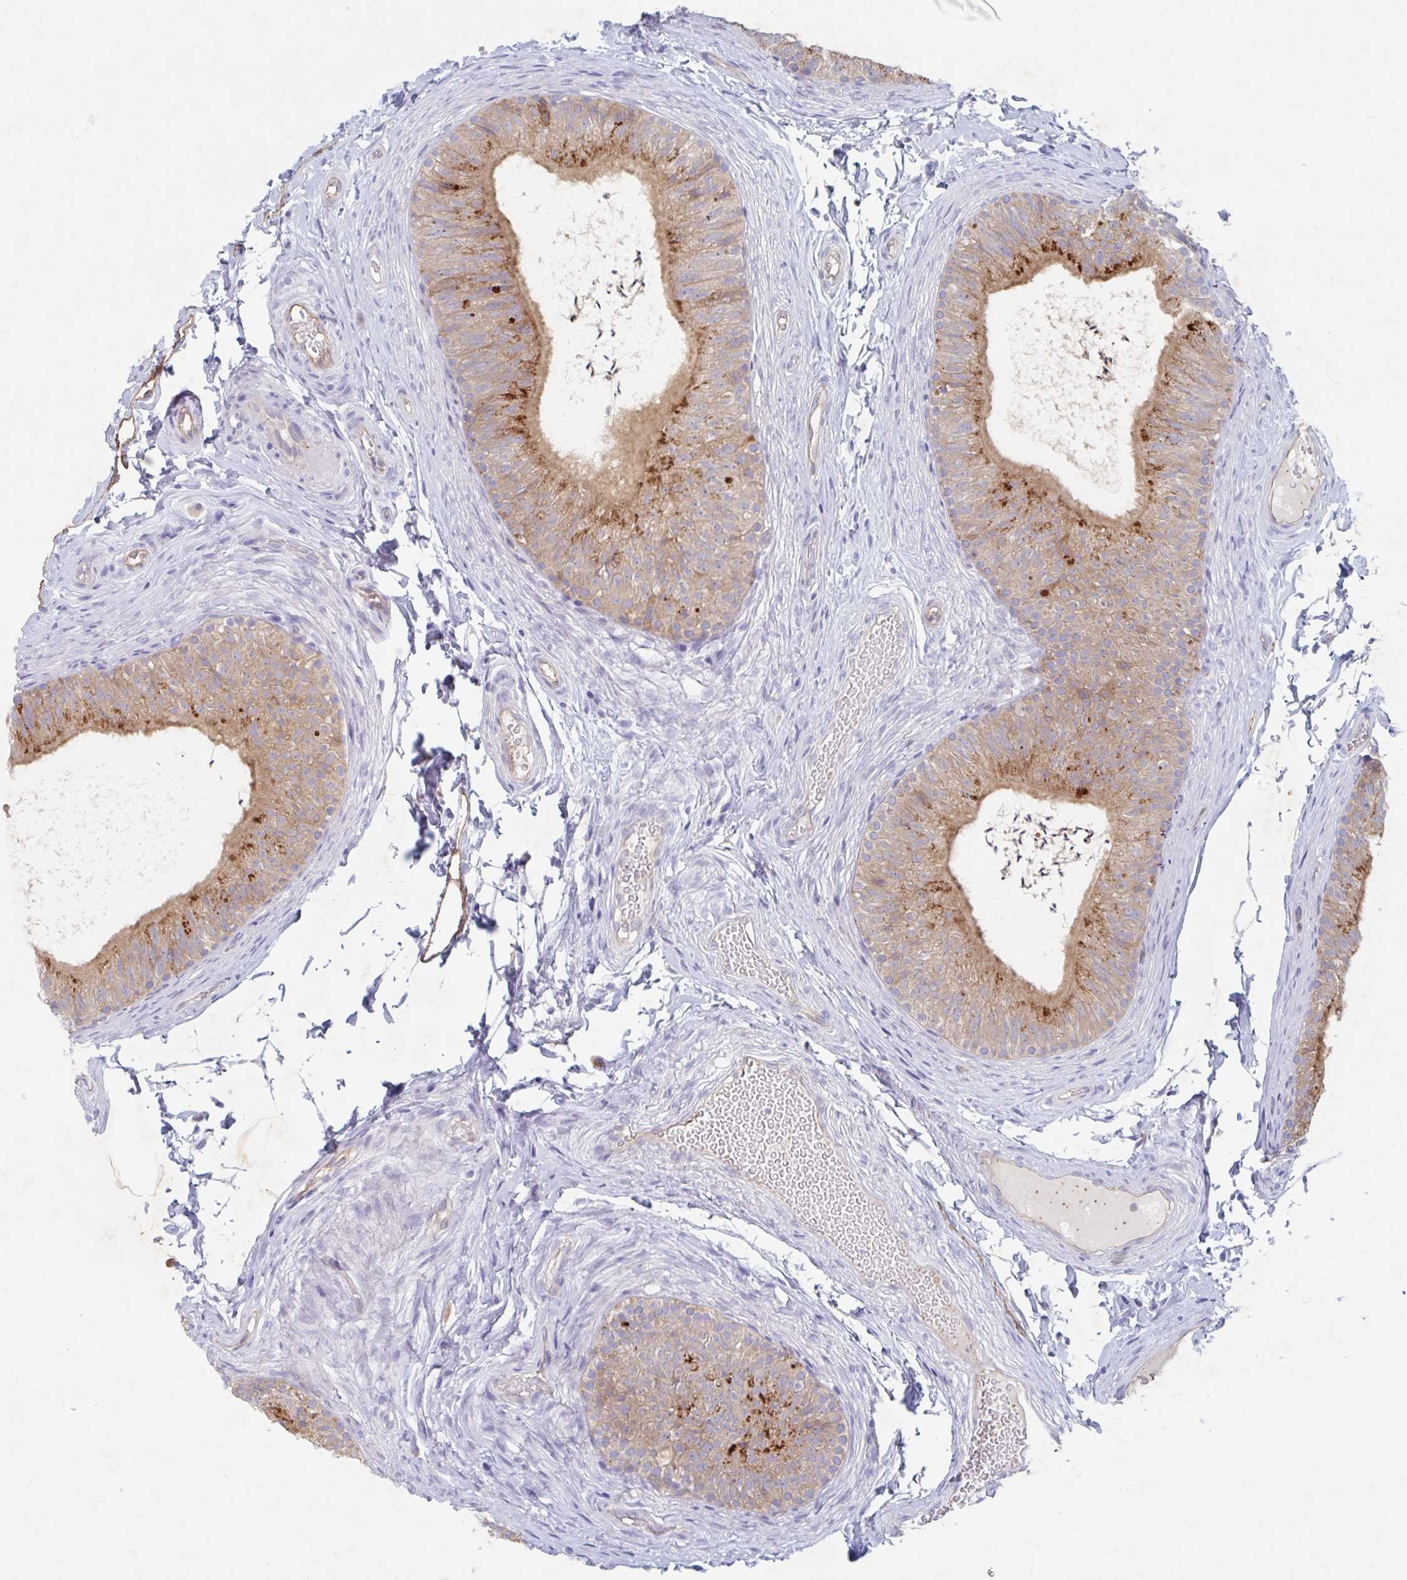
{"staining": {"intensity": "strong", "quantity": ">75%", "location": "cytoplasmic/membranous"}, "tissue": "epididymis", "cell_type": "Glandular cells", "image_type": "normal", "snomed": [{"axis": "morphology", "description": "Normal tissue, NOS"}, {"axis": "topography", "description": "Epididymis, spermatic cord, NOS"}, {"axis": "topography", "description": "Epididymis"}, {"axis": "topography", "description": "Peripheral nerve tissue"}], "caption": "DAB (3,3'-diaminobenzidine) immunohistochemical staining of normal human epididymis demonstrates strong cytoplasmic/membranous protein expression in approximately >75% of glandular cells.", "gene": "MANBA", "patient": {"sex": "male", "age": 29}}